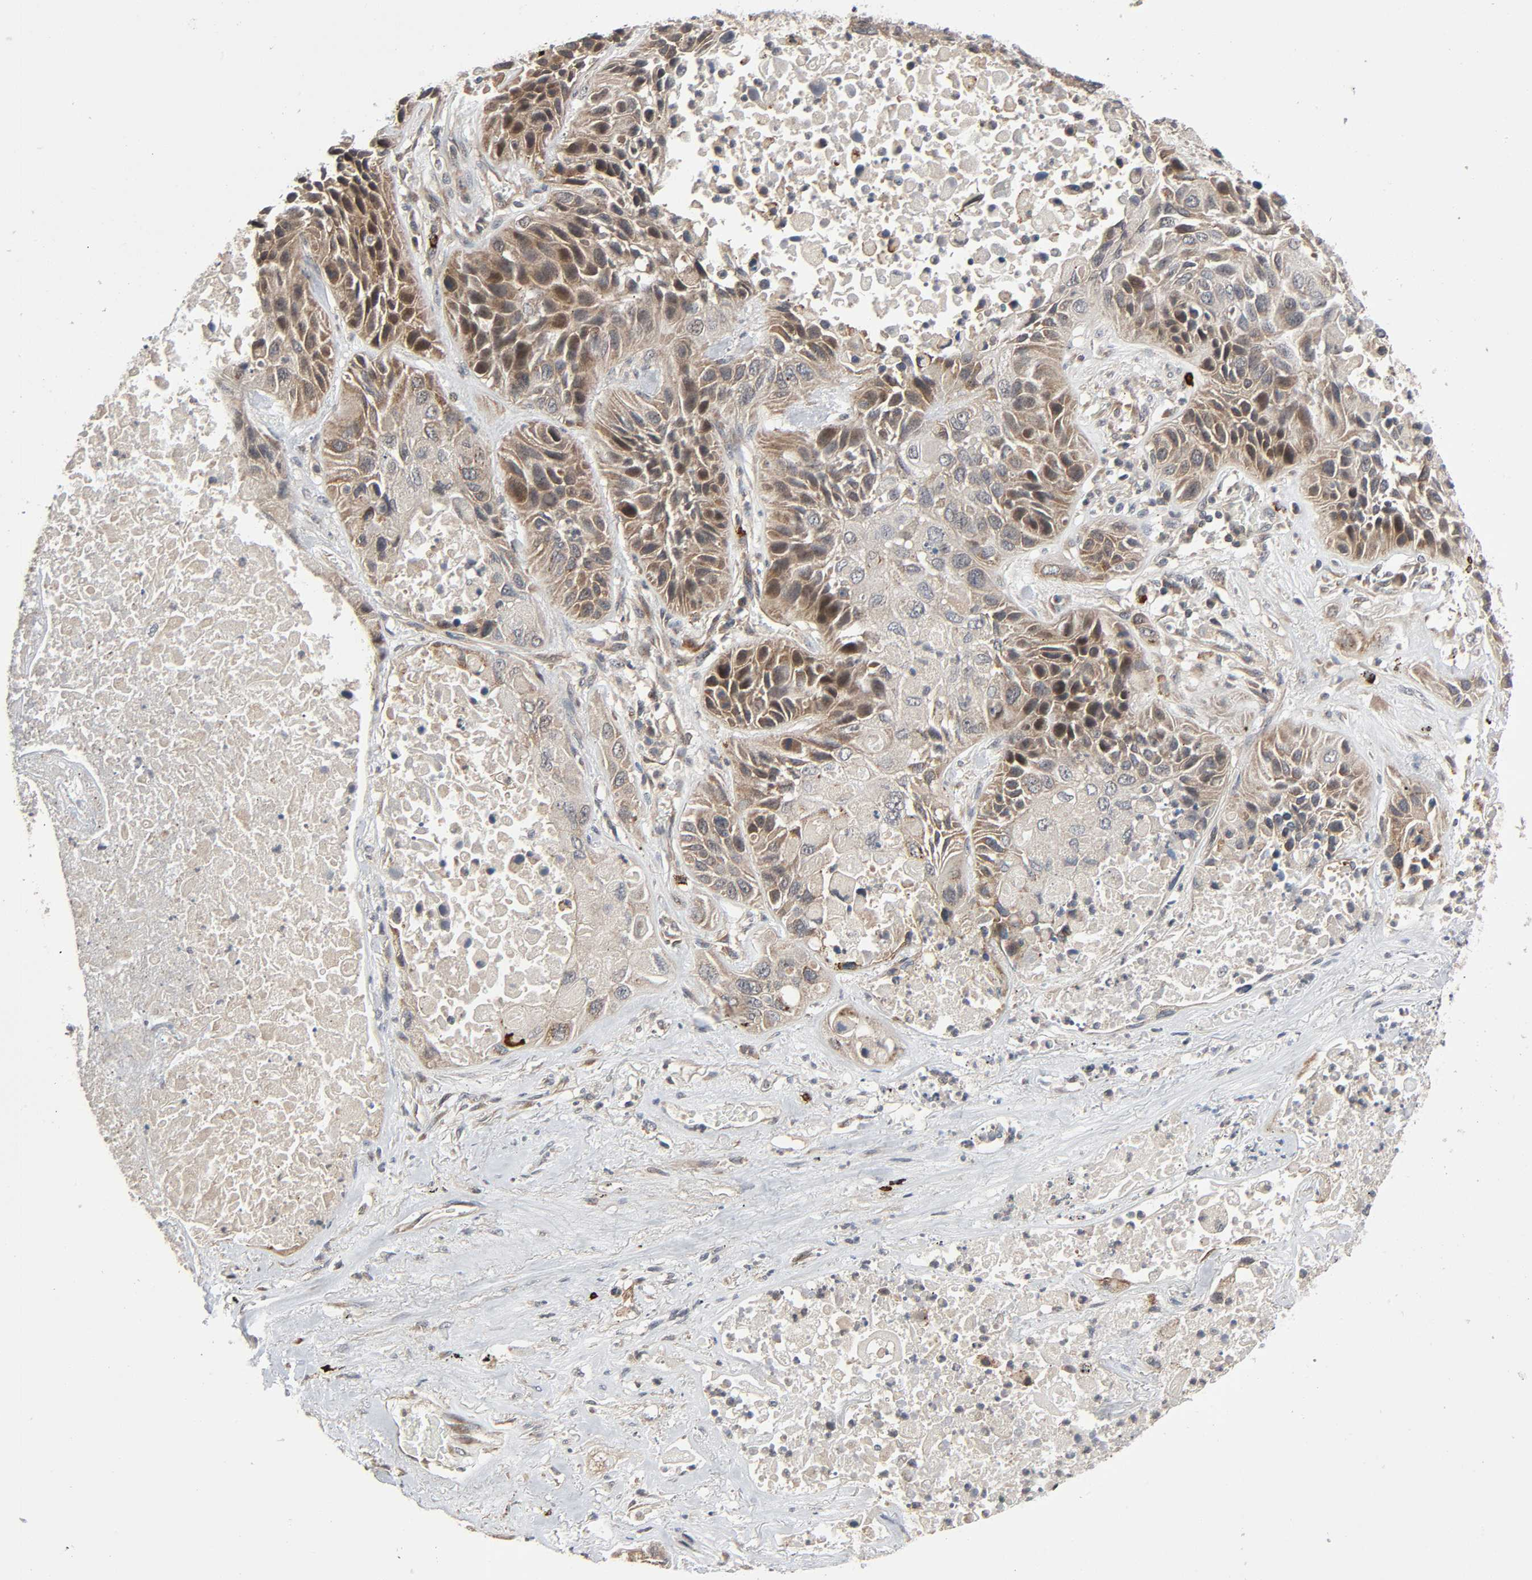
{"staining": {"intensity": "moderate", "quantity": ">75%", "location": "cytoplasmic/membranous,nuclear"}, "tissue": "lung cancer", "cell_type": "Tumor cells", "image_type": "cancer", "snomed": [{"axis": "morphology", "description": "Squamous cell carcinoma, NOS"}, {"axis": "topography", "description": "Lung"}], "caption": "IHC photomicrograph of human lung cancer stained for a protein (brown), which reveals medium levels of moderate cytoplasmic/membranous and nuclear staining in approximately >75% of tumor cells.", "gene": "PPP2R1B", "patient": {"sex": "female", "age": 76}}